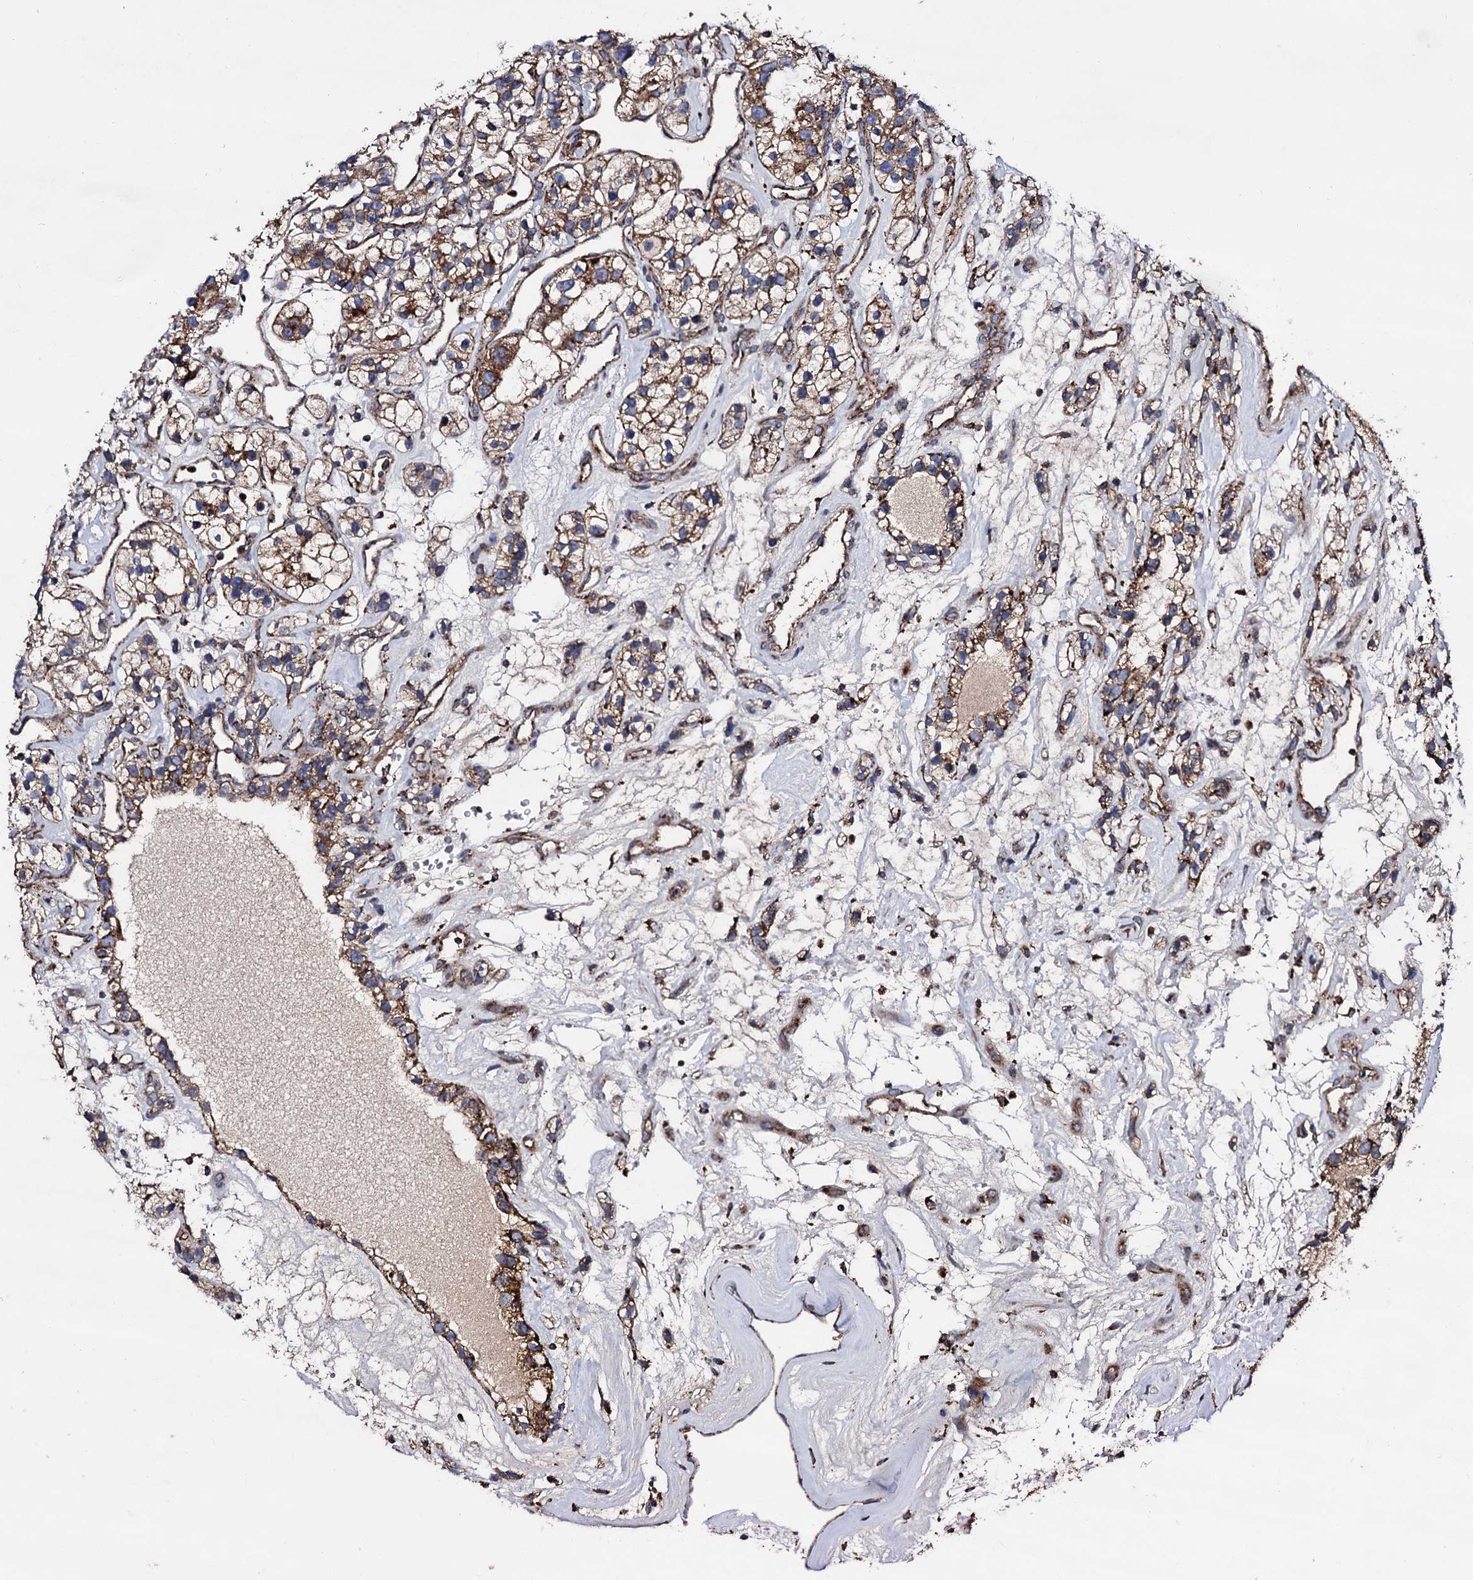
{"staining": {"intensity": "moderate", "quantity": ">75%", "location": "cytoplasmic/membranous"}, "tissue": "renal cancer", "cell_type": "Tumor cells", "image_type": "cancer", "snomed": [{"axis": "morphology", "description": "Adenocarcinoma, NOS"}, {"axis": "topography", "description": "Kidney"}], "caption": "Immunohistochemistry (IHC) histopathology image of human renal cancer stained for a protein (brown), which reveals medium levels of moderate cytoplasmic/membranous expression in approximately >75% of tumor cells.", "gene": "IQCH", "patient": {"sex": "female", "age": 57}}